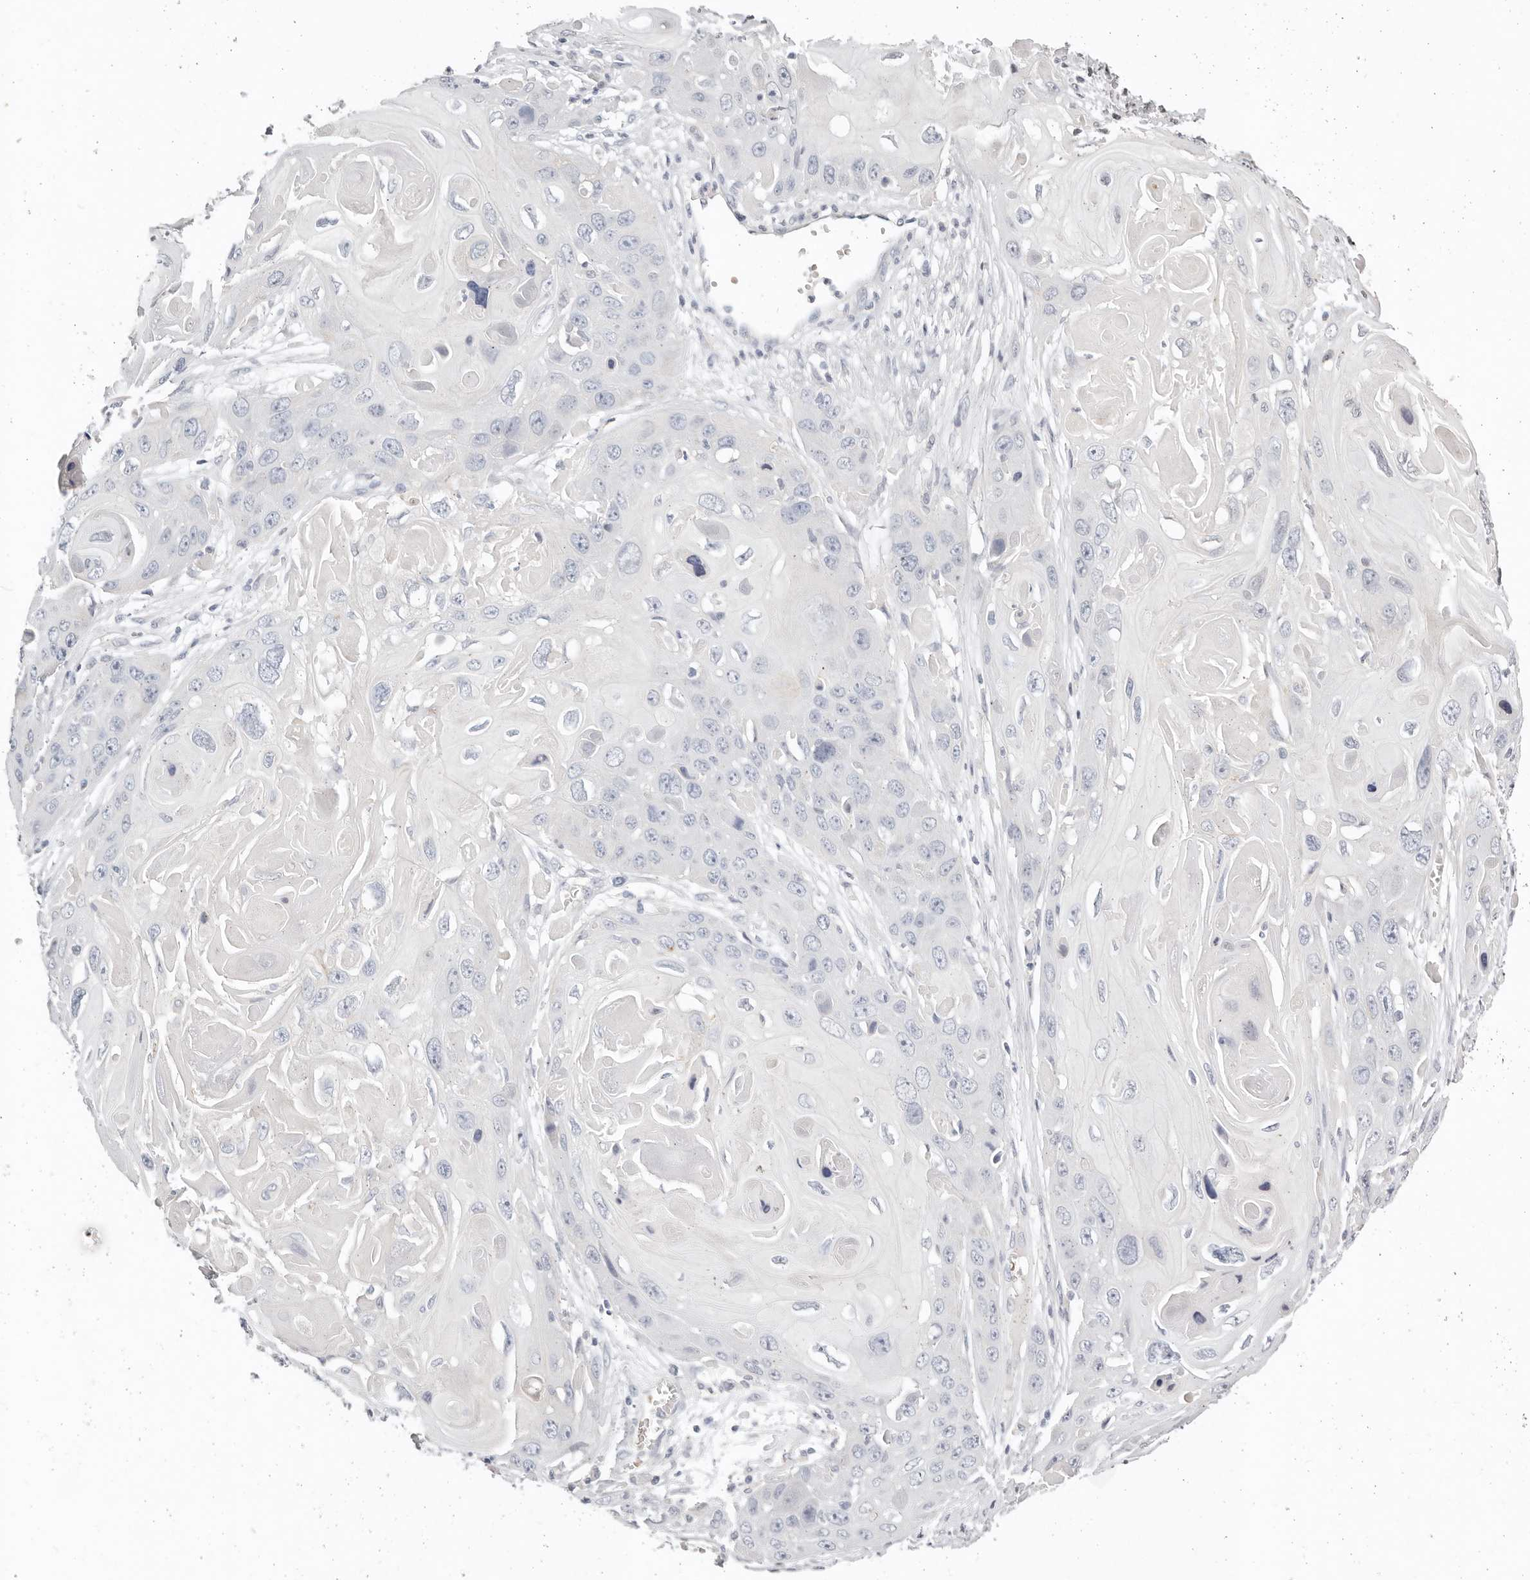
{"staining": {"intensity": "negative", "quantity": "none", "location": "none"}, "tissue": "skin cancer", "cell_type": "Tumor cells", "image_type": "cancer", "snomed": [{"axis": "morphology", "description": "Squamous cell carcinoma, NOS"}, {"axis": "topography", "description": "Skin"}], "caption": "DAB (3,3'-diaminobenzidine) immunohistochemical staining of human skin cancer (squamous cell carcinoma) displays no significant positivity in tumor cells.", "gene": "TMEM63B", "patient": {"sex": "male", "age": 55}}